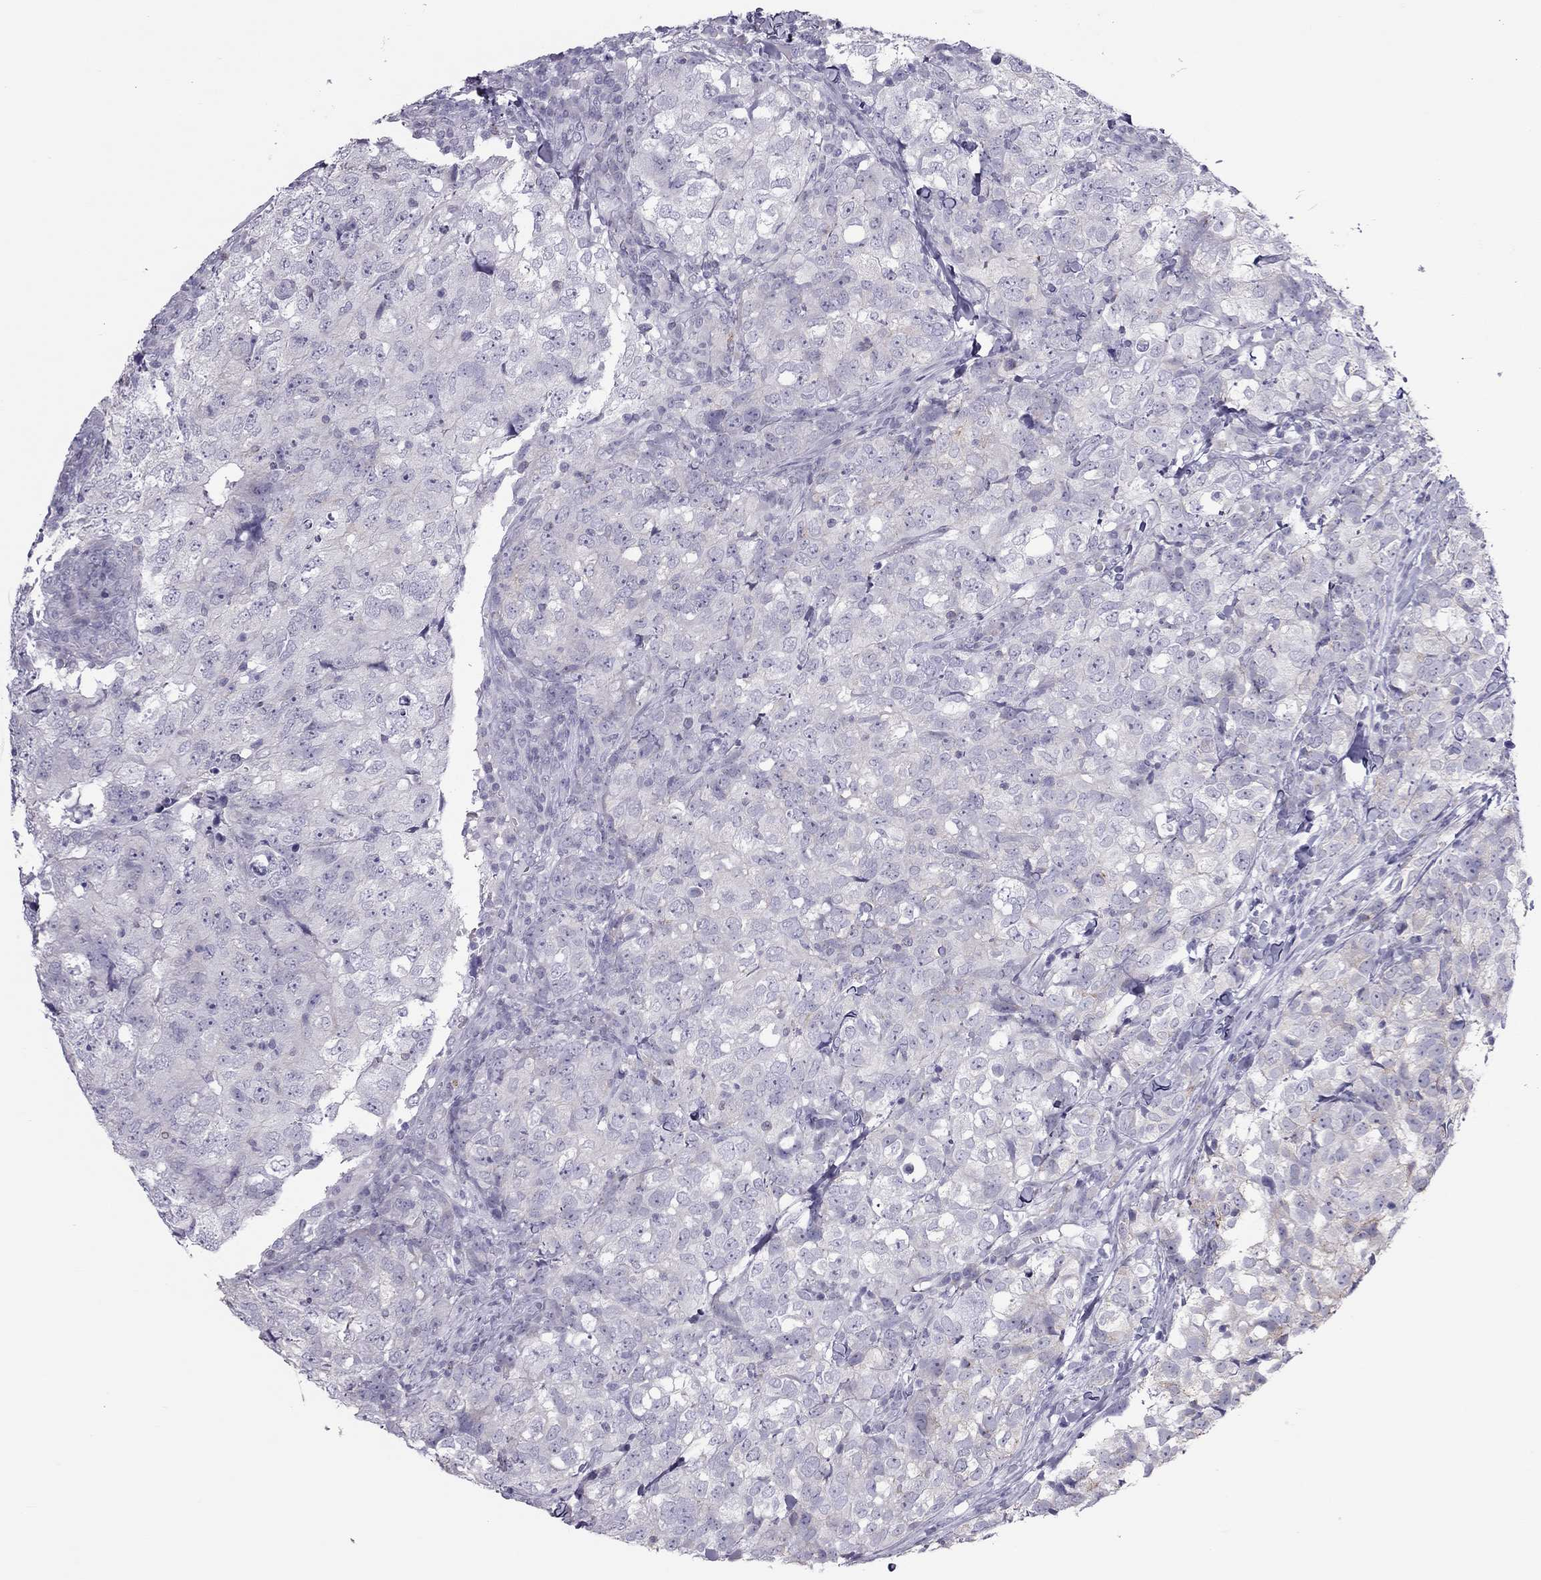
{"staining": {"intensity": "negative", "quantity": "none", "location": "none"}, "tissue": "breast cancer", "cell_type": "Tumor cells", "image_type": "cancer", "snomed": [{"axis": "morphology", "description": "Duct carcinoma"}, {"axis": "topography", "description": "Breast"}], "caption": "Human breast cancer (invasive ductal carcinoma) stained for a protein using IHC shows no expression in tumor cells.", "gene": "TEX14", "patient": {"sex": "female", "age": 30}}